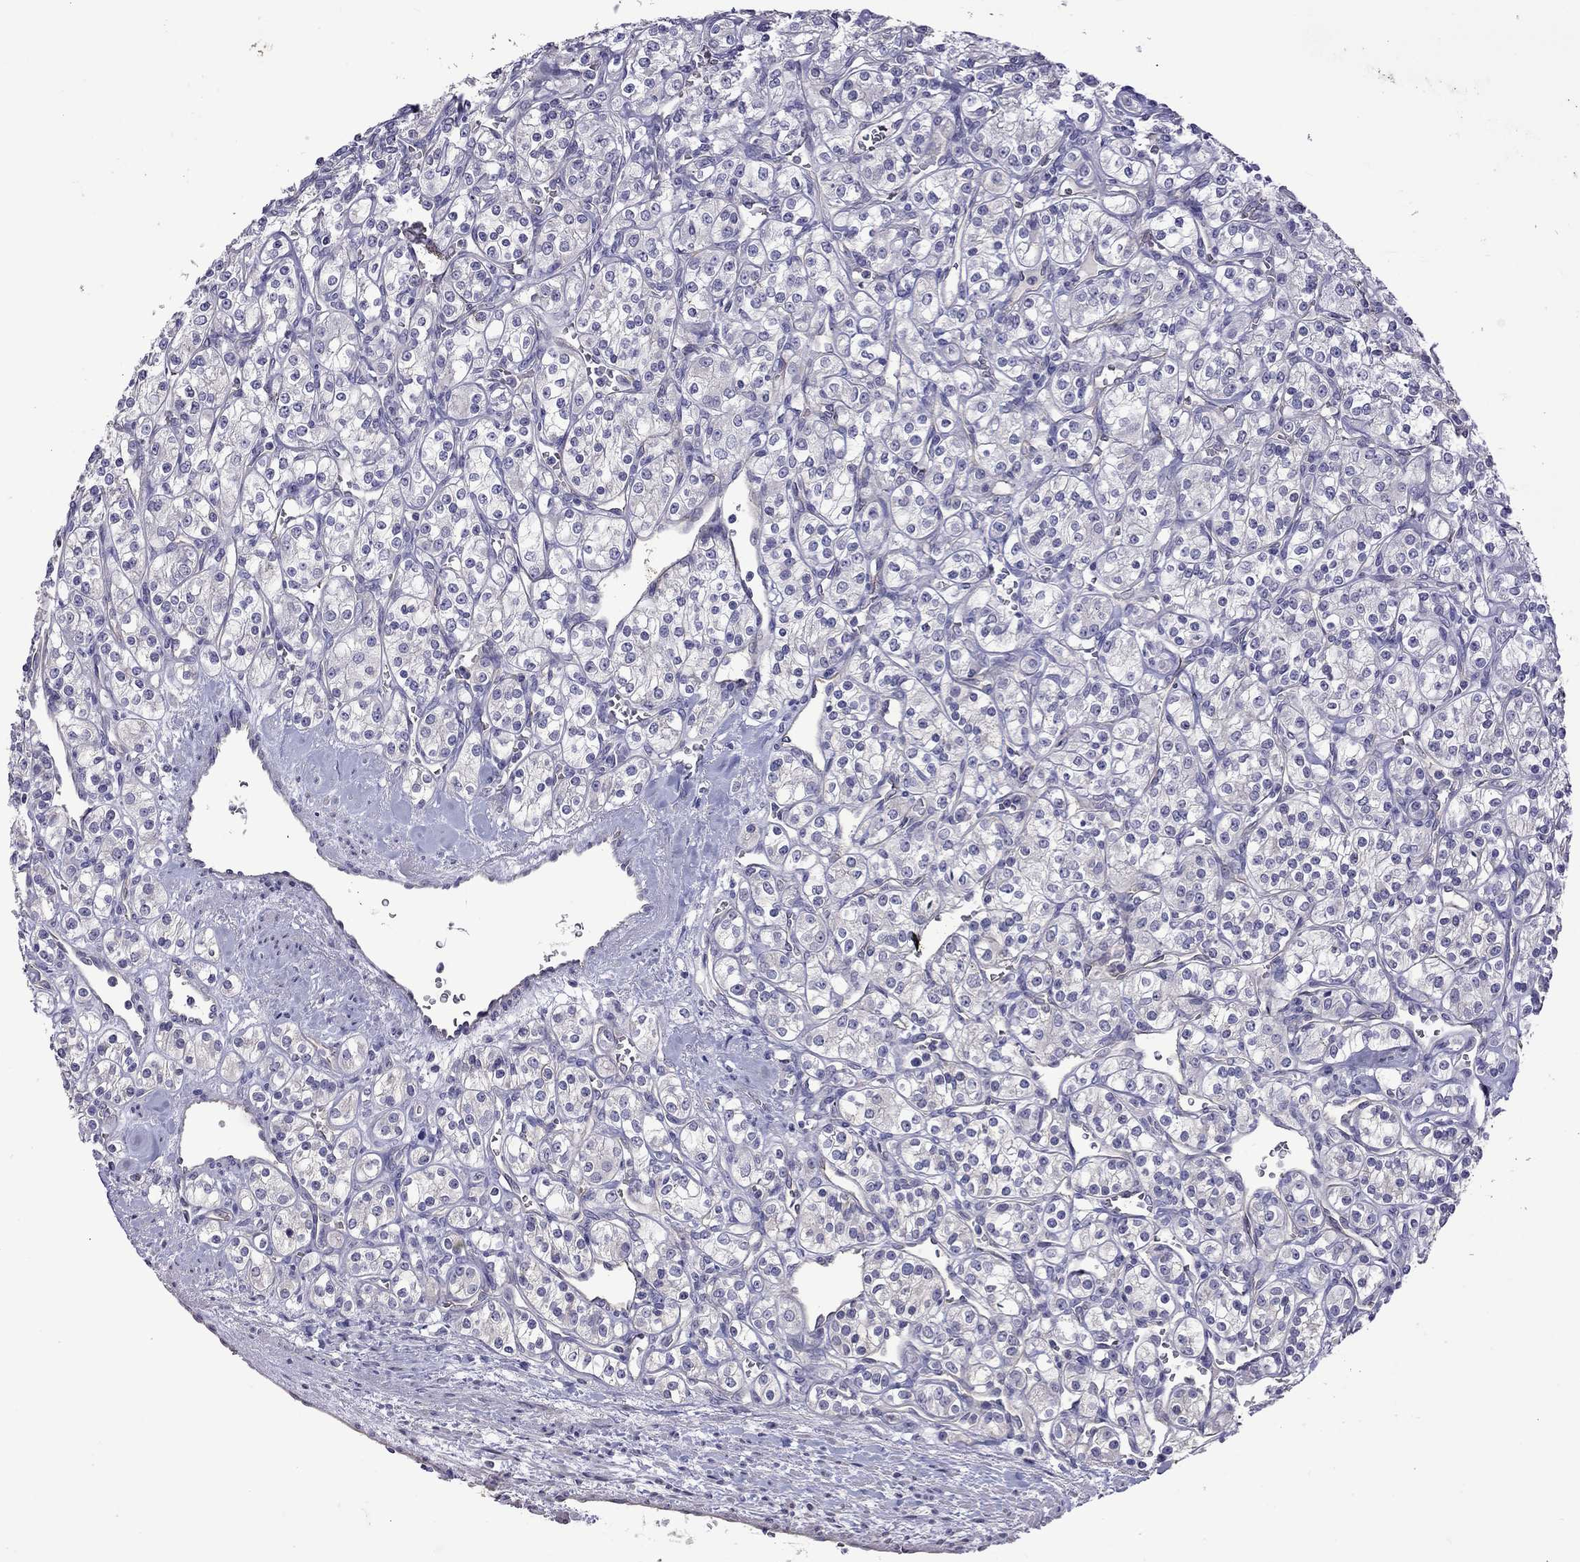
{"staining": {"intensity": "negative", "quantity": "none", "location": "none"}, "tissue": "renal cancer", "cell_type": "Tumor cells", "image_type": "cancer", "snomed": [{"axis": "morphology", "description": "Adenocarcinoma, NOS"}, {"axis": "topography", "description": "Kidney"}], "caption": "Immunohistochemistry micrograph of human renal adenocarcinoma stained for a protein (brown), which exhibits no positivity in tumor cells.", "gene": "FEZ1", "patient": {"sex": "male", "age": 77}}